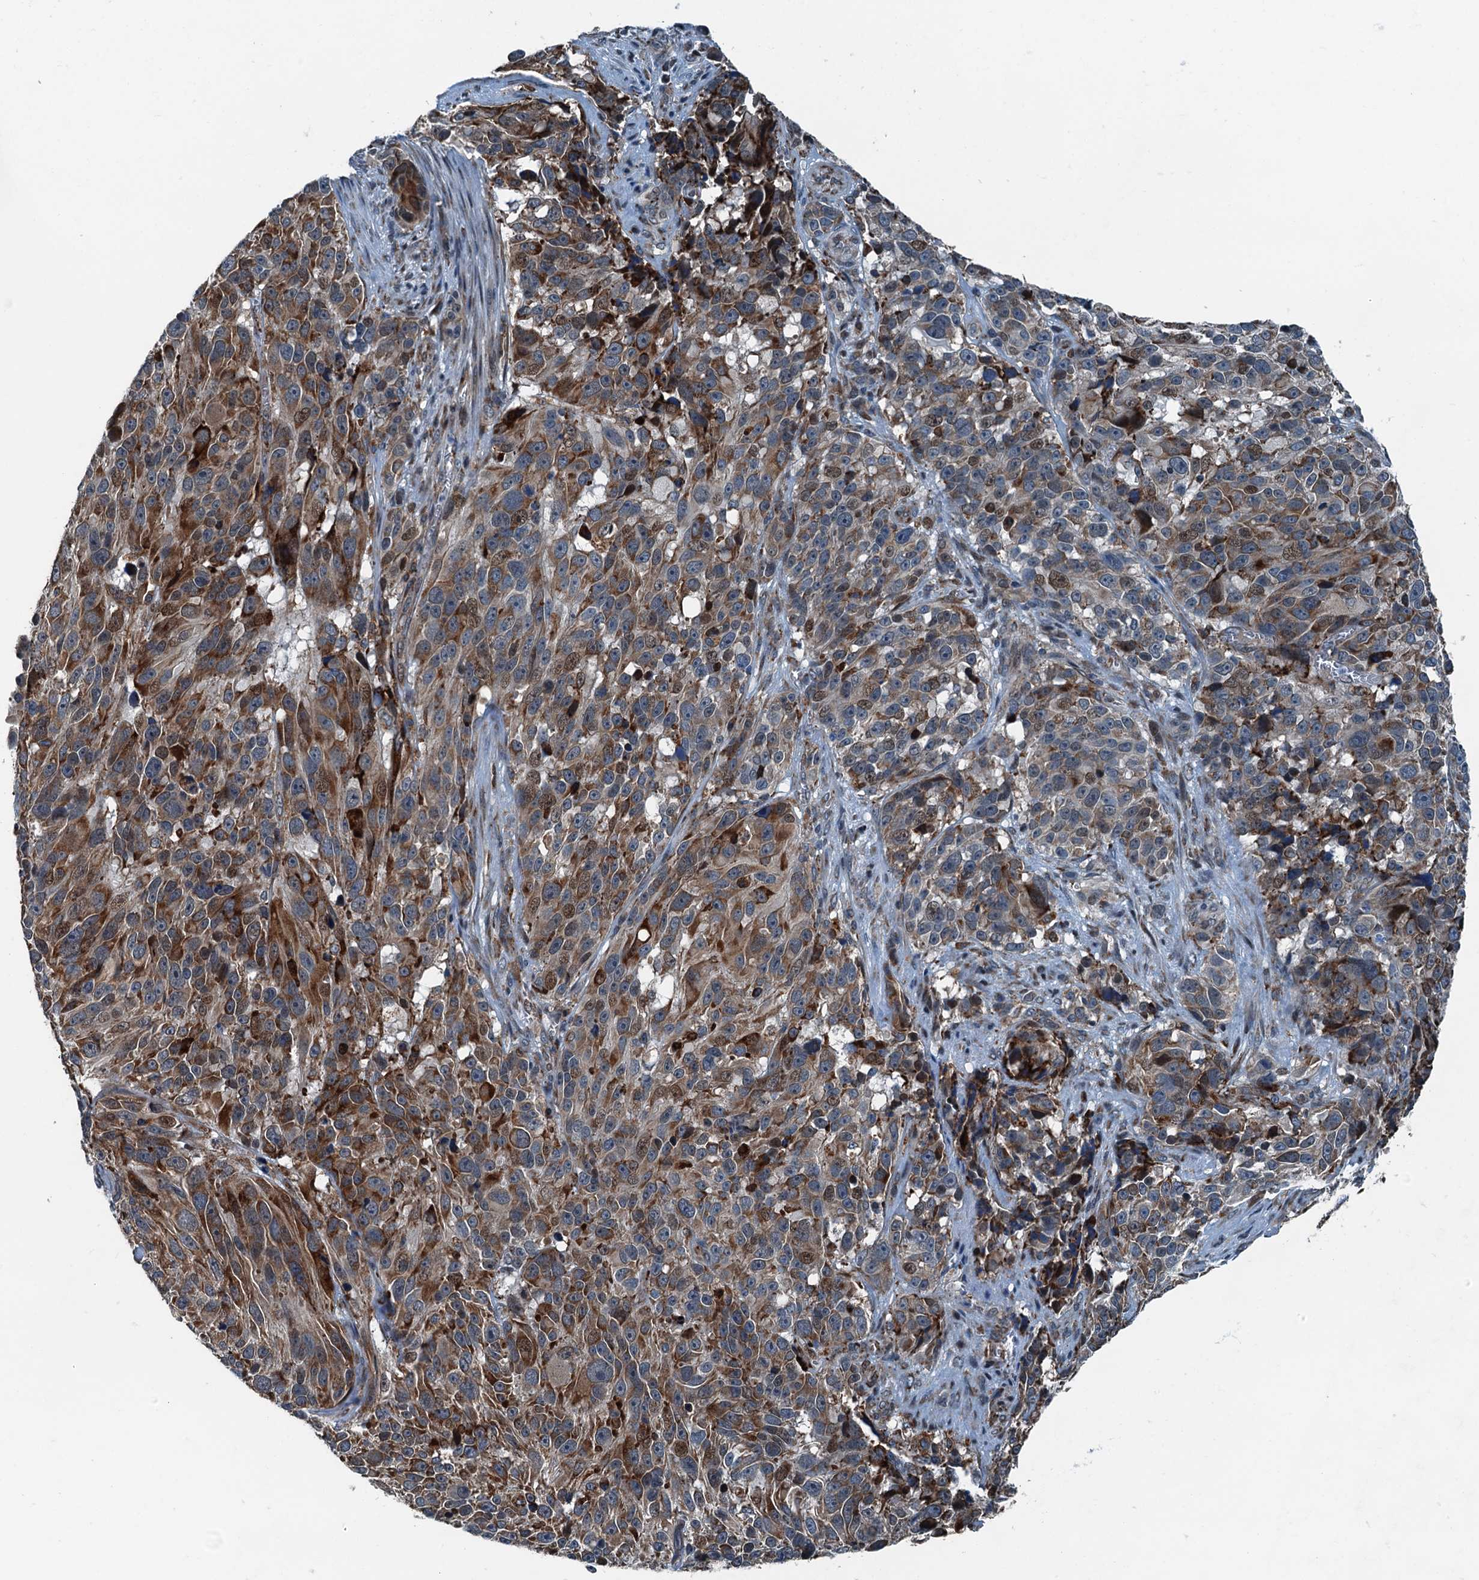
{"staining": {"intensity": "moderate", "quantity": ">75%", "location": "cytoplasmic/membranous"}, "tissue": "melanoma", "cell_type": "Tumor cells", "image_type": "cancer", "snomed": [{"axis": "morphology", "description": "Malignant melanoma, NOS"}, {"axis": "topography", "description": "Skin"}], "caption": "Melanoma was stained to show a protein in brown. There is medium levels of moderate cytoplasmic/membranous staining in about >75% of tumor cells.", "gene": "TAMALIN", "patient": {"sex": "male", "age": 84}}